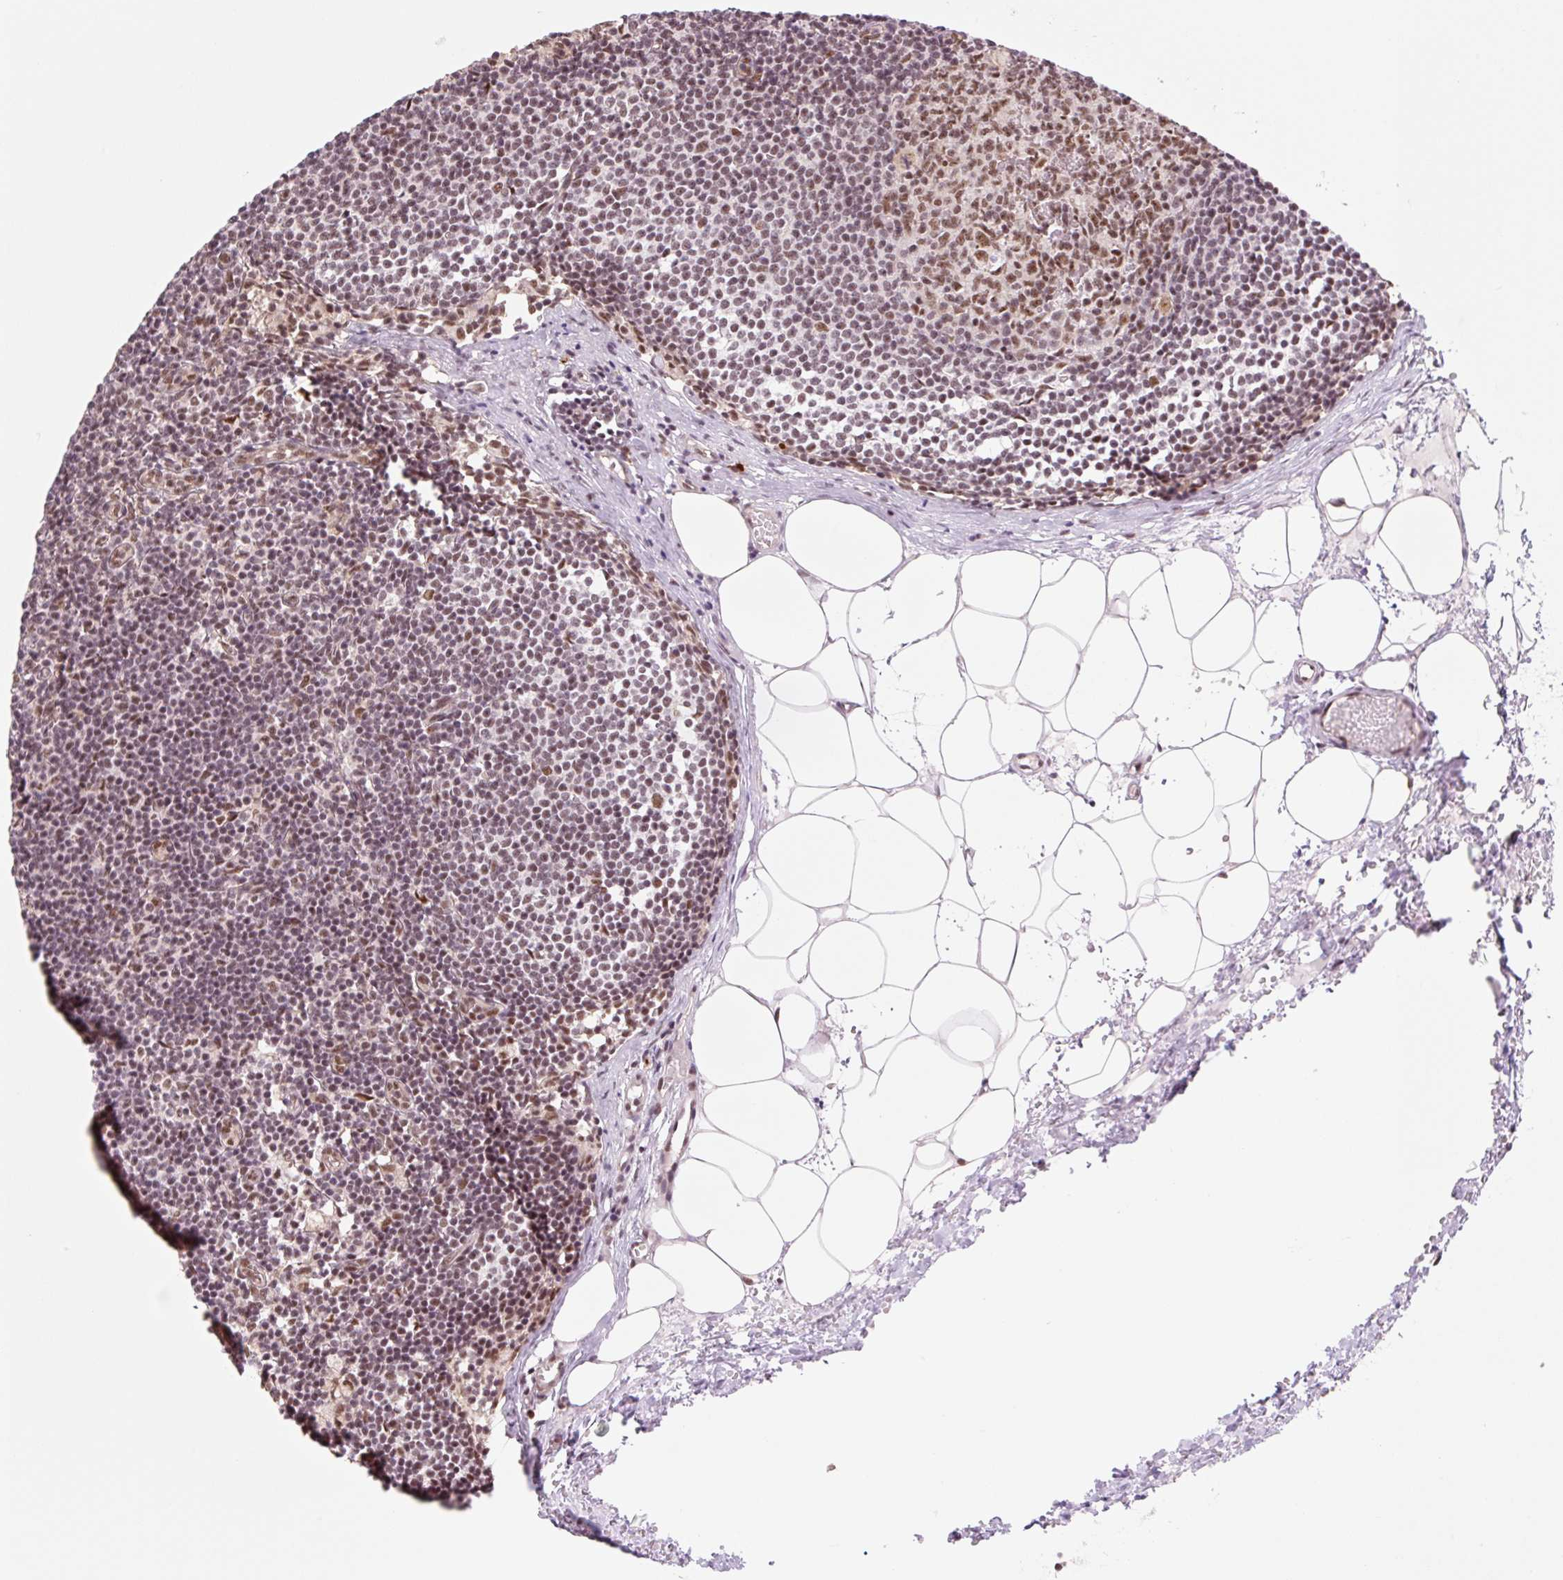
{"staining": {"intensity": "strong", "quantity": ">75%", "location": "nuclear"}, "tissue": "lymph node", "cell_type": "Germinal center cells", "image_type": "normal", "snomed": [{"axis": "morphology", "description": "Normal tissue, NOS"}, {"axis": "topography", "description": "Lymph node"}], "caption": "Human lymph node stained for a protein (brown) reveals strong nuclear positive positivity in about >75% of germinal center cells.", "gene": "PRDM11", "patient": {"sex": "male", "age": 49}}